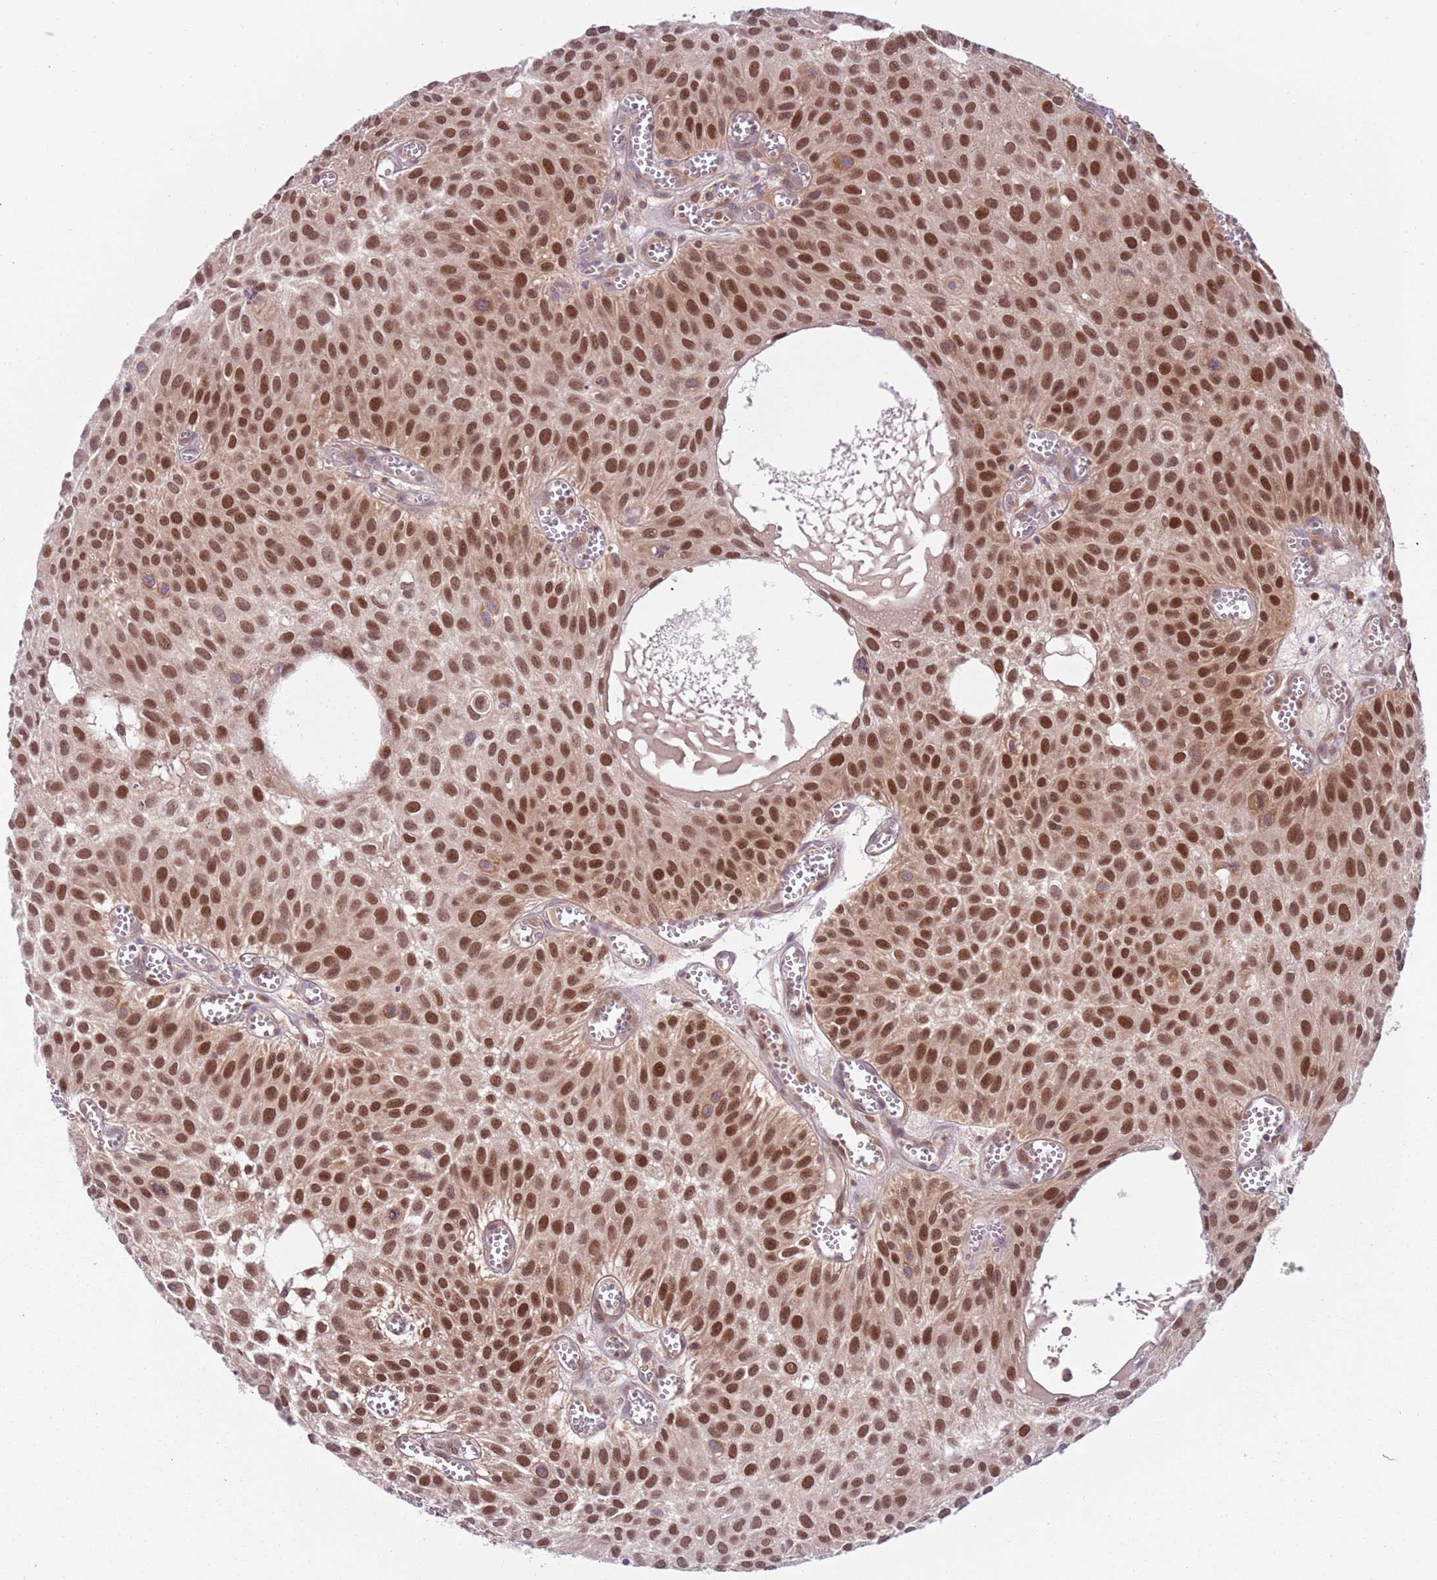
{"staining": {"intensity": "strong", "quantity": ">75%", "location": "nuclear"}, "tissue": "urothelial cancer", "cell_type": "Tumor cells", "image_type": "cancer", "snomed": [{"axis": "morphology", "description": "Urothelial carcinoma, Low grade"}, {"axis": "topography", "description": "Urinary bladder"}], "caption": "A photomicrograph showing strong nuclear staining in about >75% of tumor cells in urothelial carcinoma (low-grade), as visualized by brown immunohistochemical staining.", "gene": "RMND5B", "patient": {"sex": "male", "age": 88}}